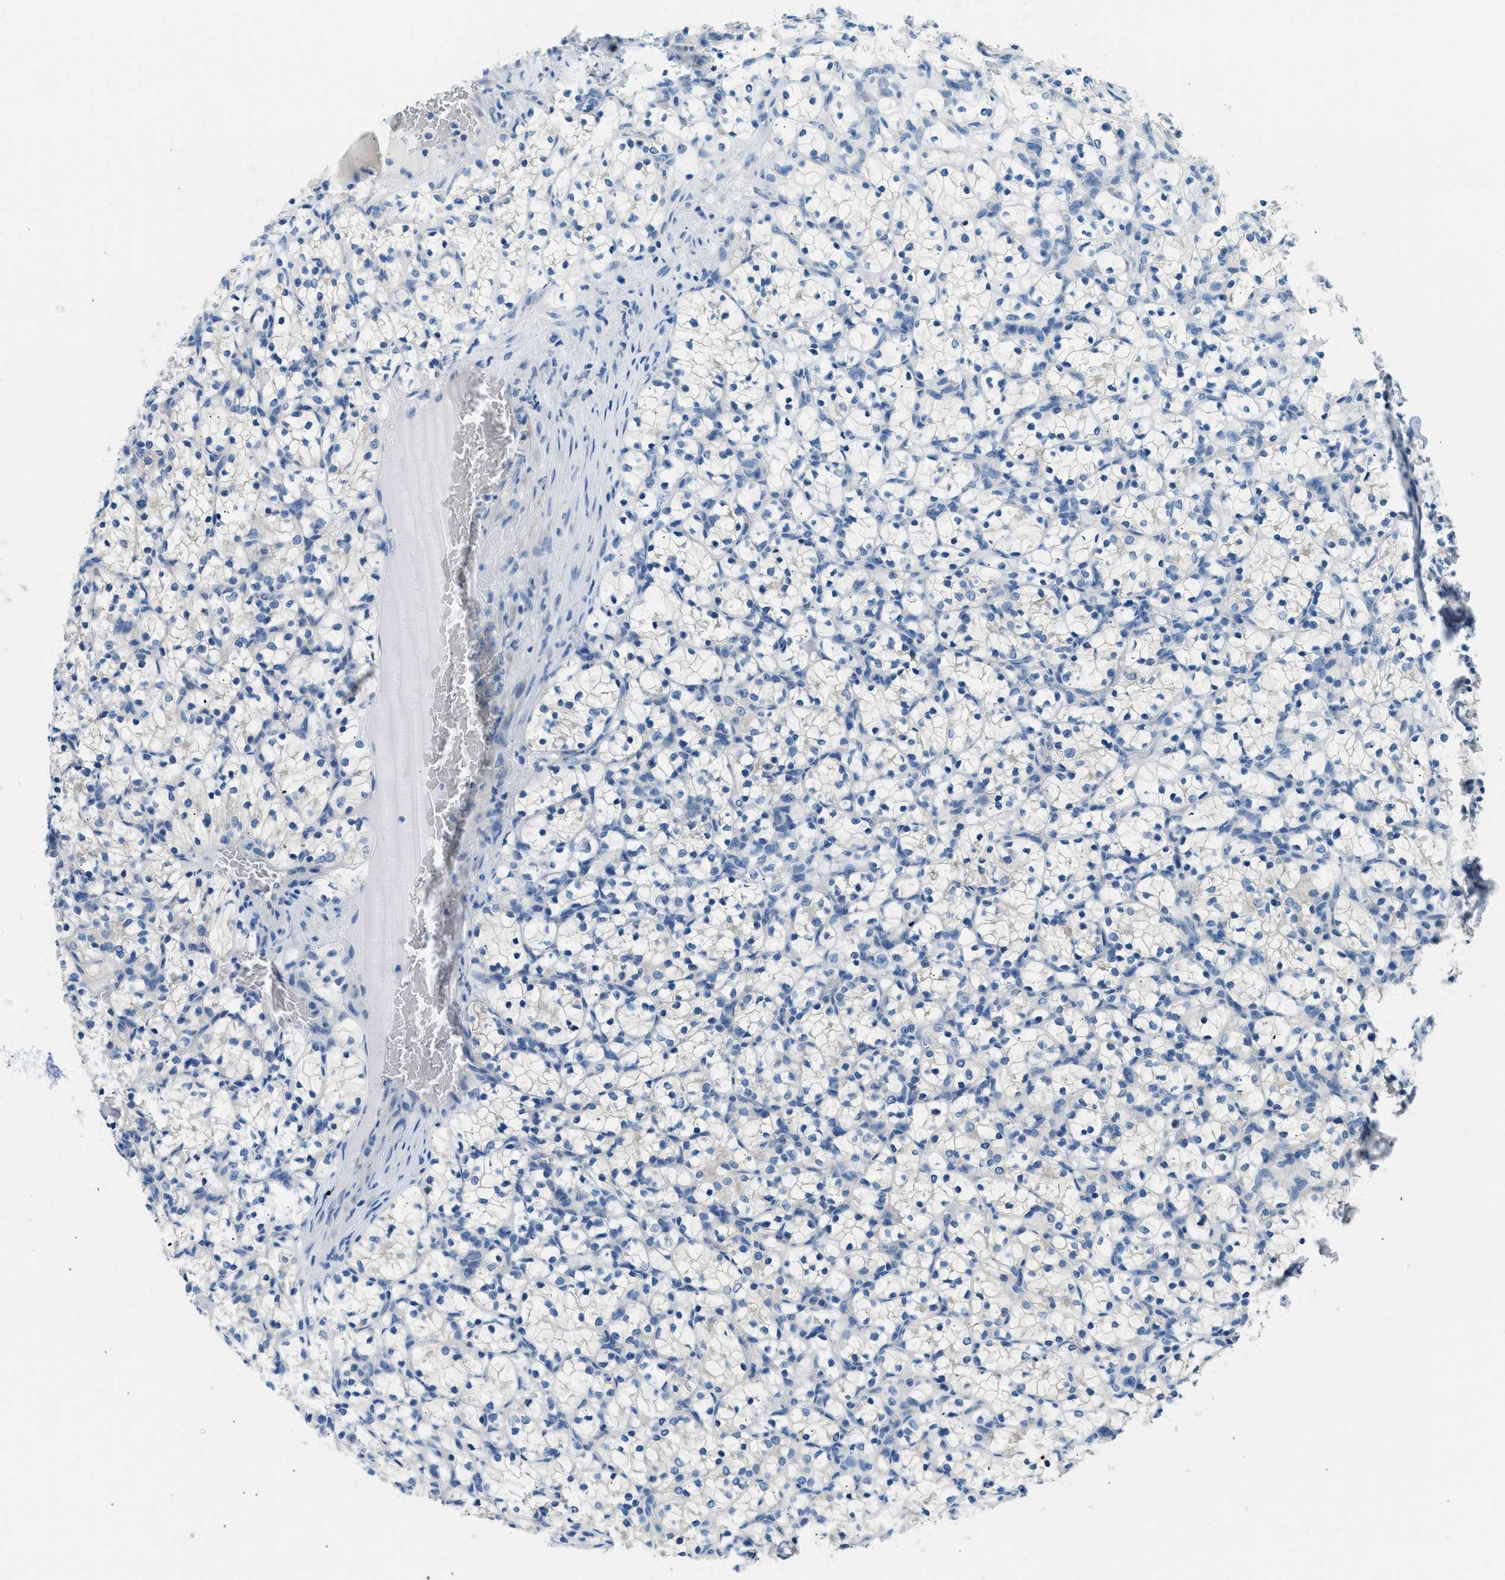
{"staining": {"intensity": "negative", "quantity": "none", "location": "none"}, "tissue": "renal cancer", "cell_type": "Tumor cells", "image_type": "cancer", "snomed": [{"axis": "morphology", "description": "Adenocarcinoma, NOS"}, {"axis": "topography", "description": "Kidney"}], "caption": "A micrograph of human renal adenocarcinoma is negative for staining in tumor cells. (Brightfield microscopy of DAB immunohistochemistry (IHC) at high magnification).", "gene": "CLDN18", "patient": {"sex": "female", "age": 69}}